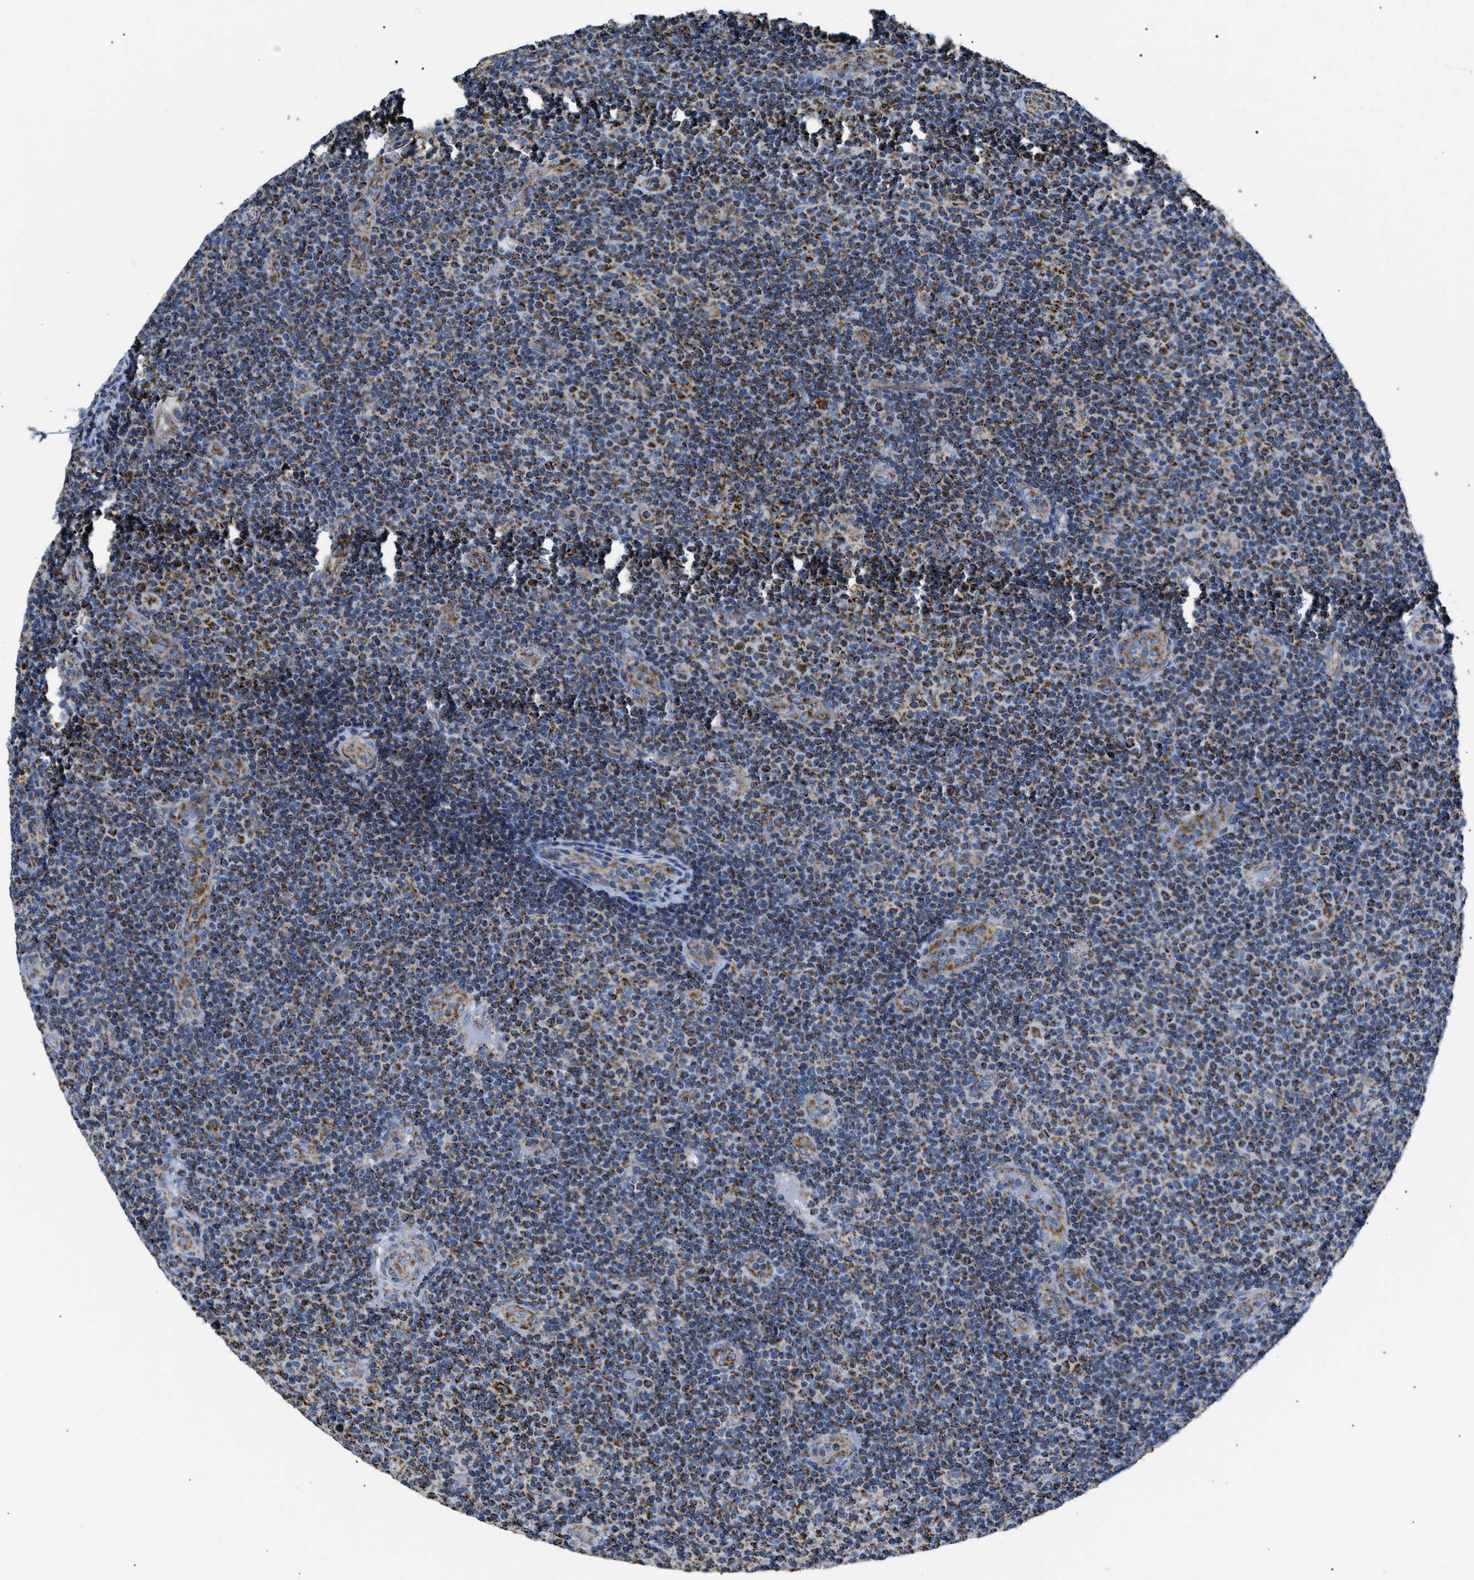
{"staining": {"intensity": "strong", "quantity": "25%-75%", "location": "cytoplasmic/membranous"}, "tissue": "lymphoma", "cell_type": "Tumor cells", "image_type": "cancer", "snomed": [{"axis": "morphology", "description": "Malignant lymphoma, non-Hodgkin's type, Low grade"}, {"axis": "topography", "description": "Lymph node"}], "caption": "Tumor cells show high levels of strong cytoplasmic/membranous staining in about 25%-75% of cells in human low-grade malignant lymphoma, non-Hodgkin's type. (brown staining indicates protein expression, while blue staining denotes nuclei).", "gene": "PHB2", "patient": {"sex": "male", "age": 83}}